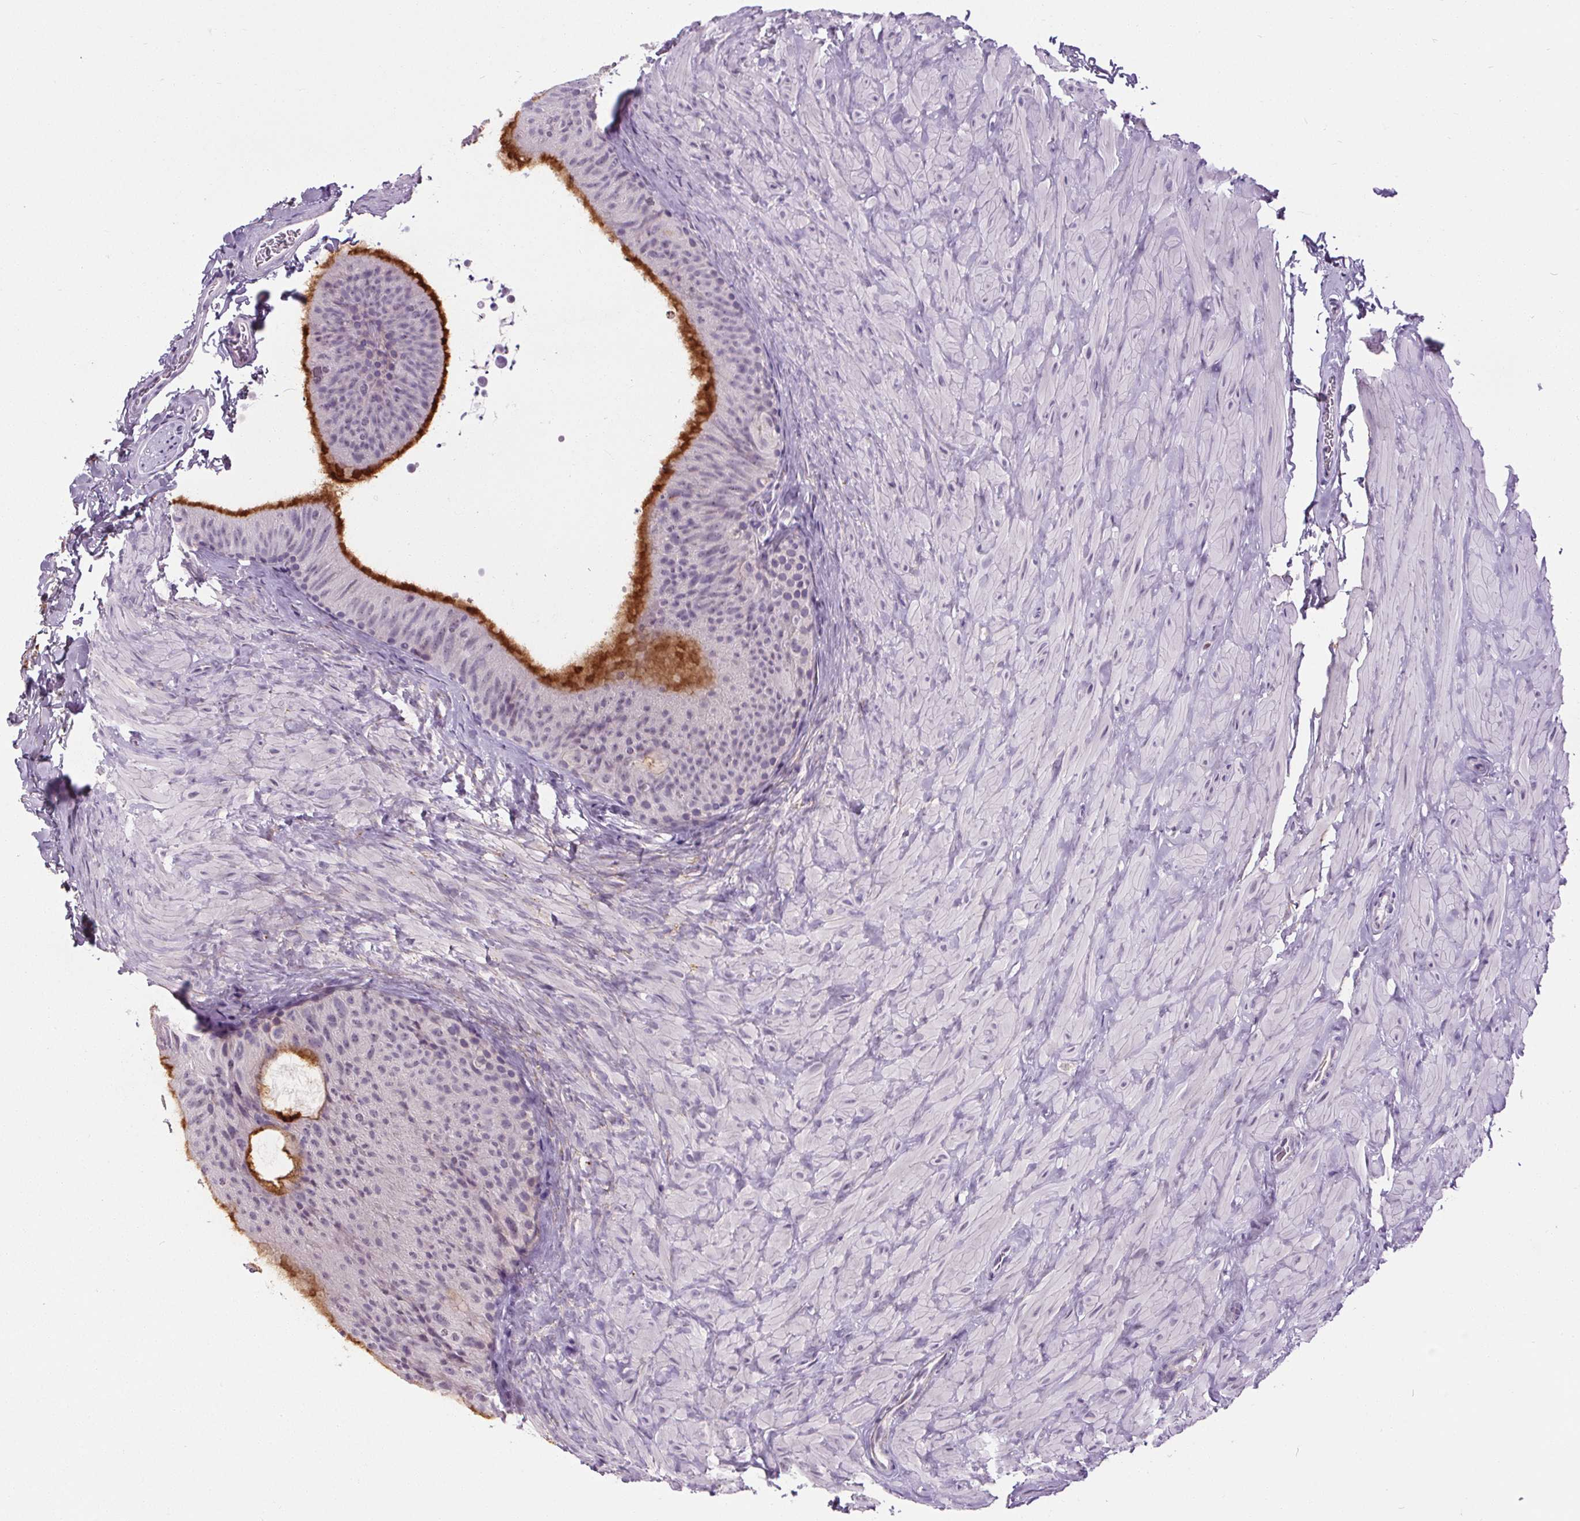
{"staining": {"intensity": "strong", "quantity": "<25%", "location": "cytoplasmic/membranous"}, "tissue": "epididymis", "cell_type": "Glandular cells", "image_type": "normal", "snomed": [{"axis": "morphology", "description": "Normal tissue, NOS"}, {"axis": "topography", "description": "Epididymis, spermatic cord, NOS"}, {"axis": "topography", "description": "Epididymis"}], "caption": "This is an image of immunohistochemistry (IHC) staining of benign epididymis, which shows strong positivity in the cytoplasmic/membranous of glandular cells.", "gene": "TMEM240", "patient": {"sex": "male", "age": 31}}